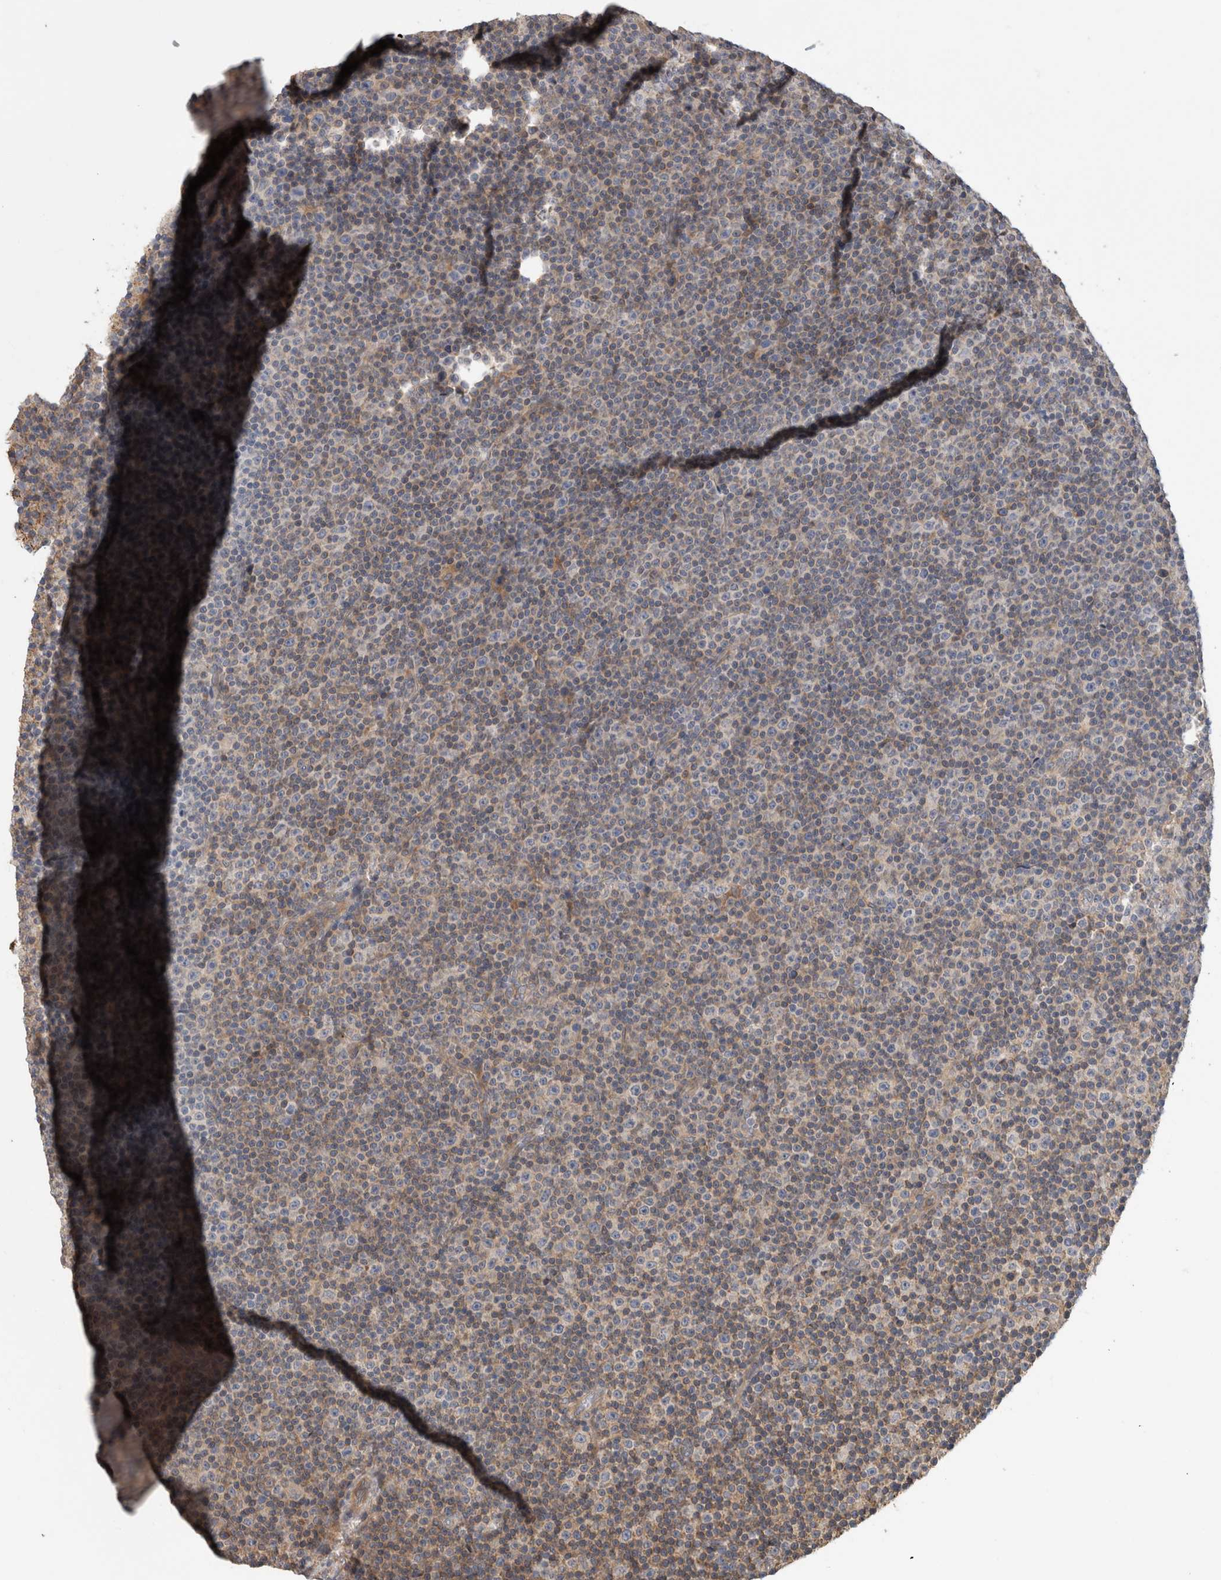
{"staining": {"intensity": "weak", "quantity": "25%-75%", "location": "cytoplasmic/membranous"}, "tissue": "lymphoma", "cell_type": "Tumor cells", "image_type": "cancer", "snomed": [{"axis": "morphology", "description": "Malignant lymphoma, non-Hodgkin's type, Low grade"}, {"axis": "topography", "description": "Lymph node"}], "caption": "Immunohistochemistry (IHC) micrograph of neoplastic tissue: malignant lymphoma, non-Hodgkin's type (low-grade) stained using IHC demonstrates low levels of weak protein expression localized specifically in the cytoplasmic/membranous of tumor cells, appearing as a cytoplasmic/membranous brown color.", "gene": "PARP6", "patient": {"sex": "female", "age": 67}}